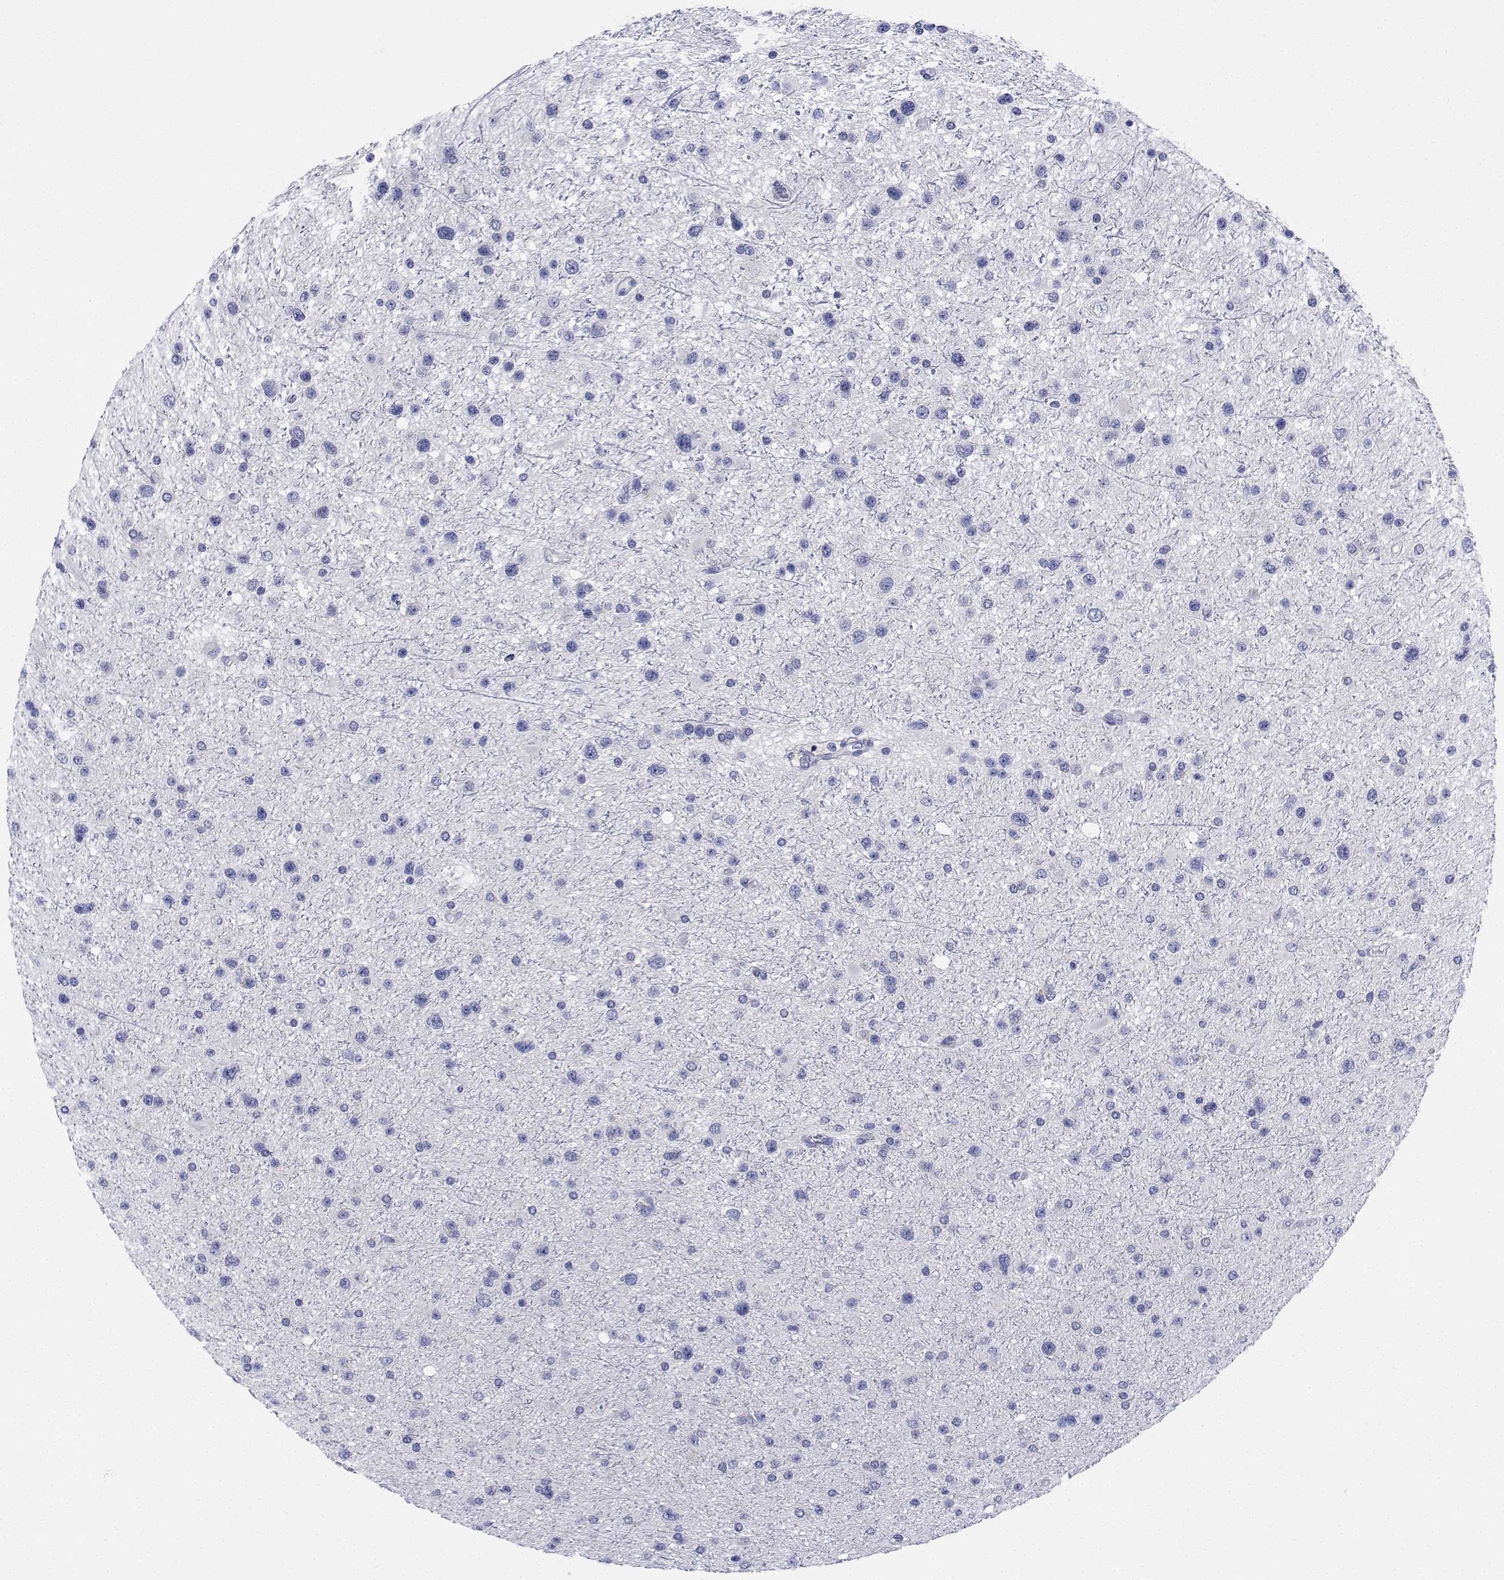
{"staining": {"intensity": "negative", "quantity": "none", "location": "none"}, "tissue": "glioma", "cell_type": "Tumor cells", "image_type": "cancer", "snomed": [{"axis": "morphology", "description": "Glioma, malignant, Low grade"}, {"axis": "topography", "description": "Brain"}], "caption": "High power microscopy image of an immunohistochemistry photomicrograph of glioma, revealing no significant positivity in tumor cells.", "gene": "CDHR3", "patient": {"sex": "female", "age": 32}}